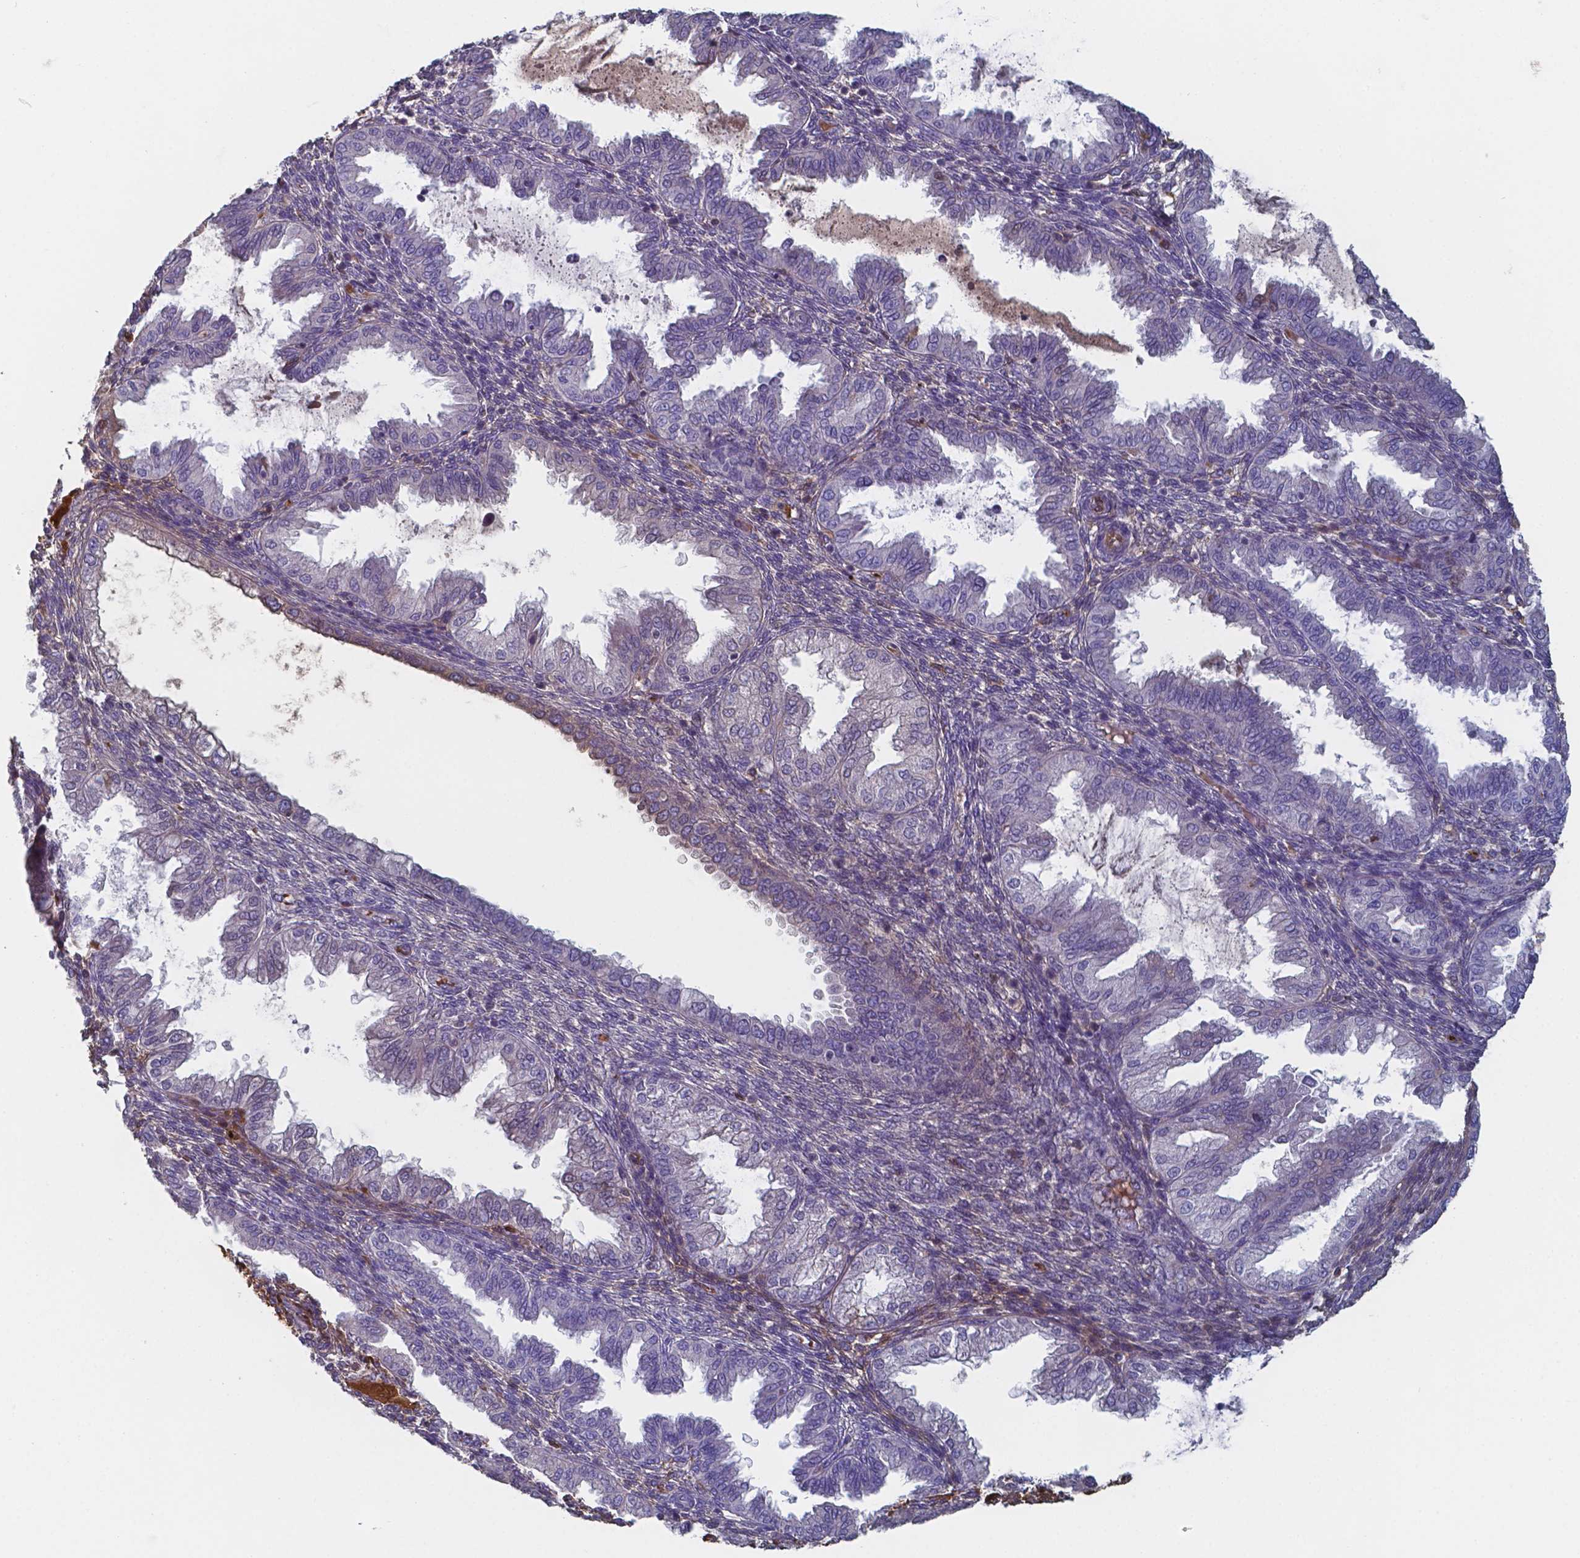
{"staining": {"intensity": "negative", "quantity": "none", "location": "none"}, "tissue": "endometrium", "cell_type": "Cells in endometrial stroma", "image_type": "normal", "snomed": [{"axis": "morphology", "description": "Normal tissue, NOS"}, {"axis": "topography", "description": "Endometrium"}], "caption": "This is a image of immunohistochemistry staining of normal endometrium, which shows no staining in cells in endometrial stroma.", "gene": "BTBD17", "patient": {"sex": "female", "age": 33}}